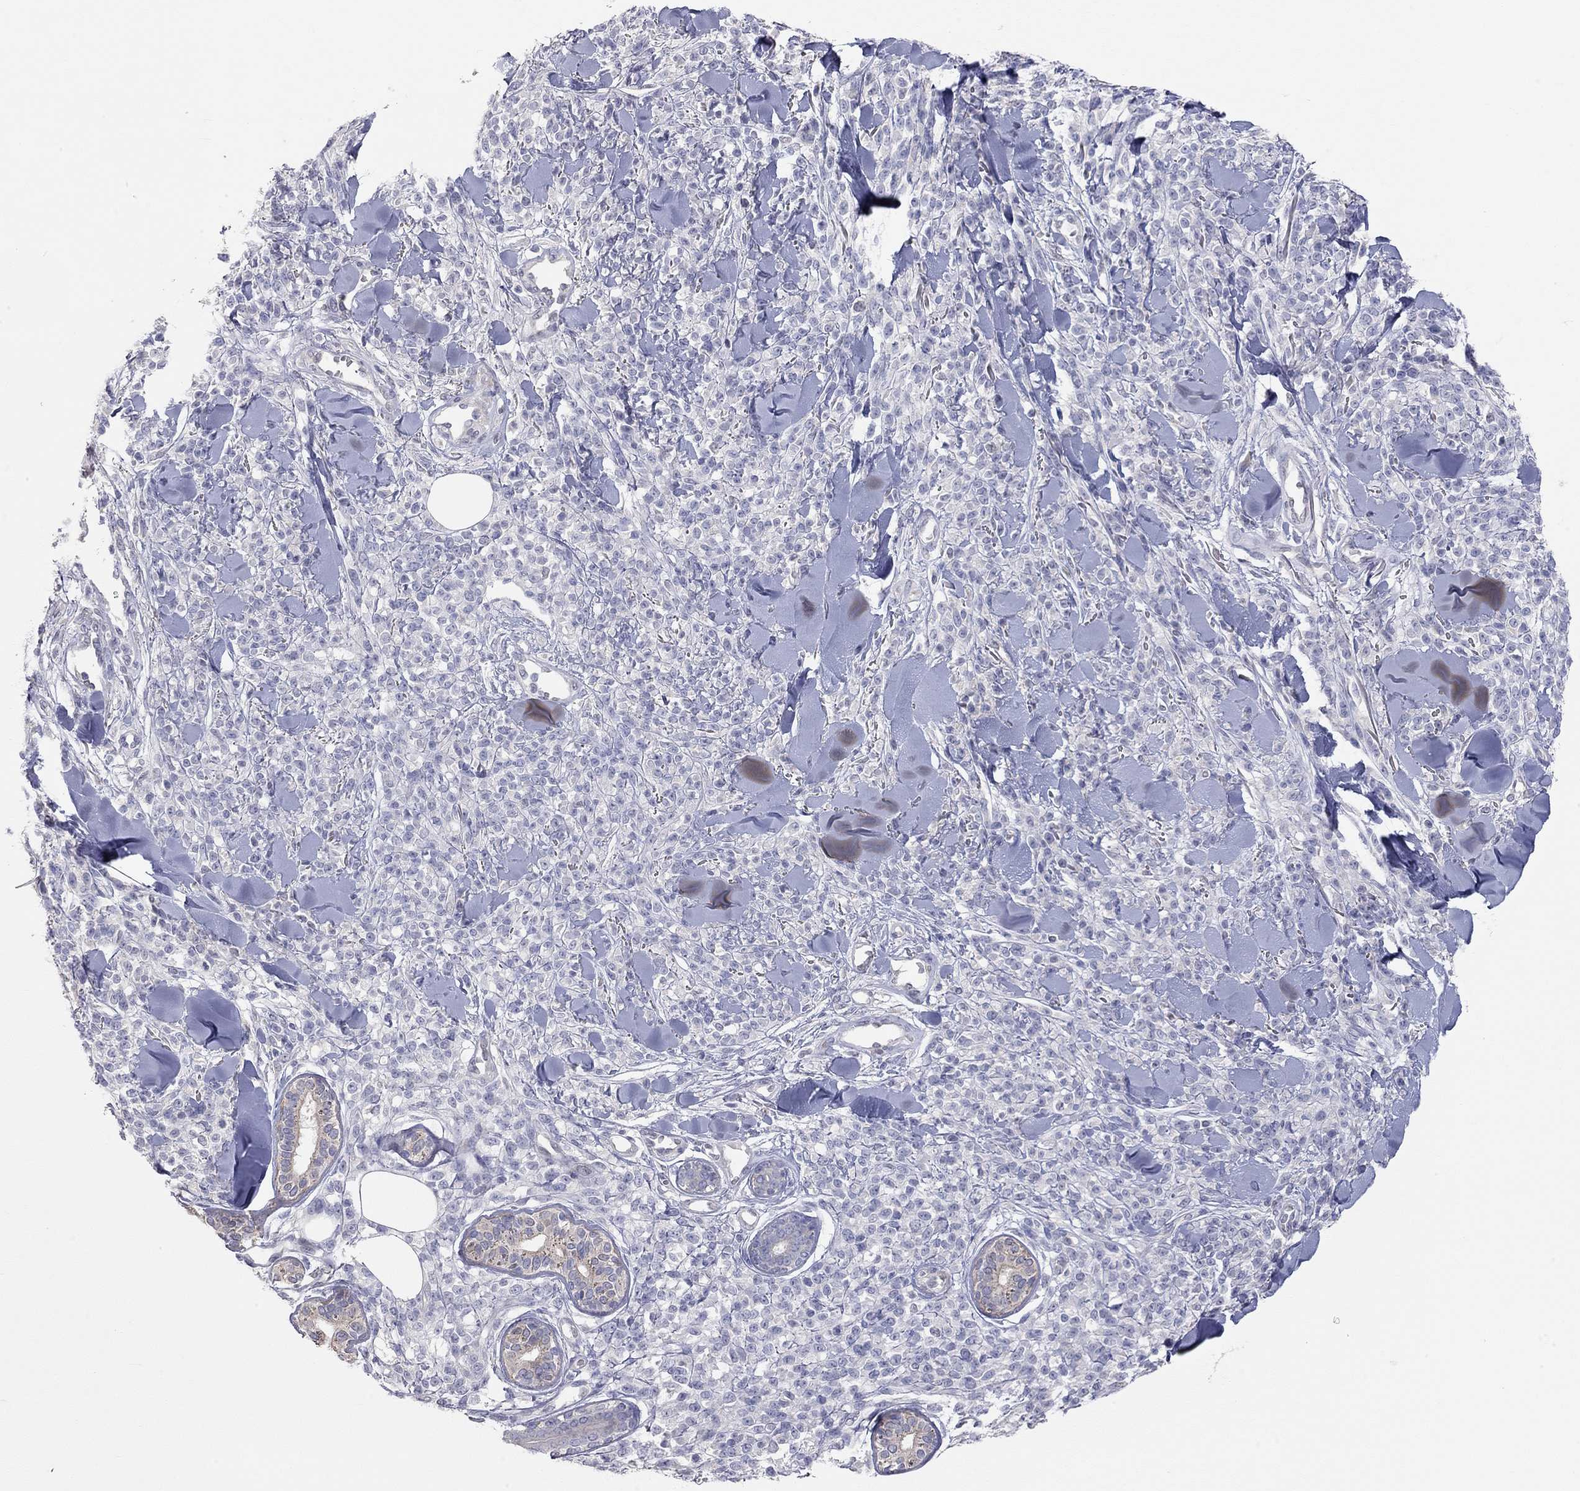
{"staining": {"intensity": "negative", "quantity": "none", "location": "none"}, "tissue": "melanoma", "cell_type": "Tumor cells", "image_type": "cancer", "snomed": [{"axis": "morphology", "description": "Malignant melanoma, NOS"}, {"axis": "topography", "description": "Skin"}, {"axis": "topography", "description": "Skin of trunk"}], "caption": "This is an IHC micrograph of melanoma. There is no positivity in tumor cells.", "gene": "PAPSS2", "patient": {"sex": "male", "age": 74}}